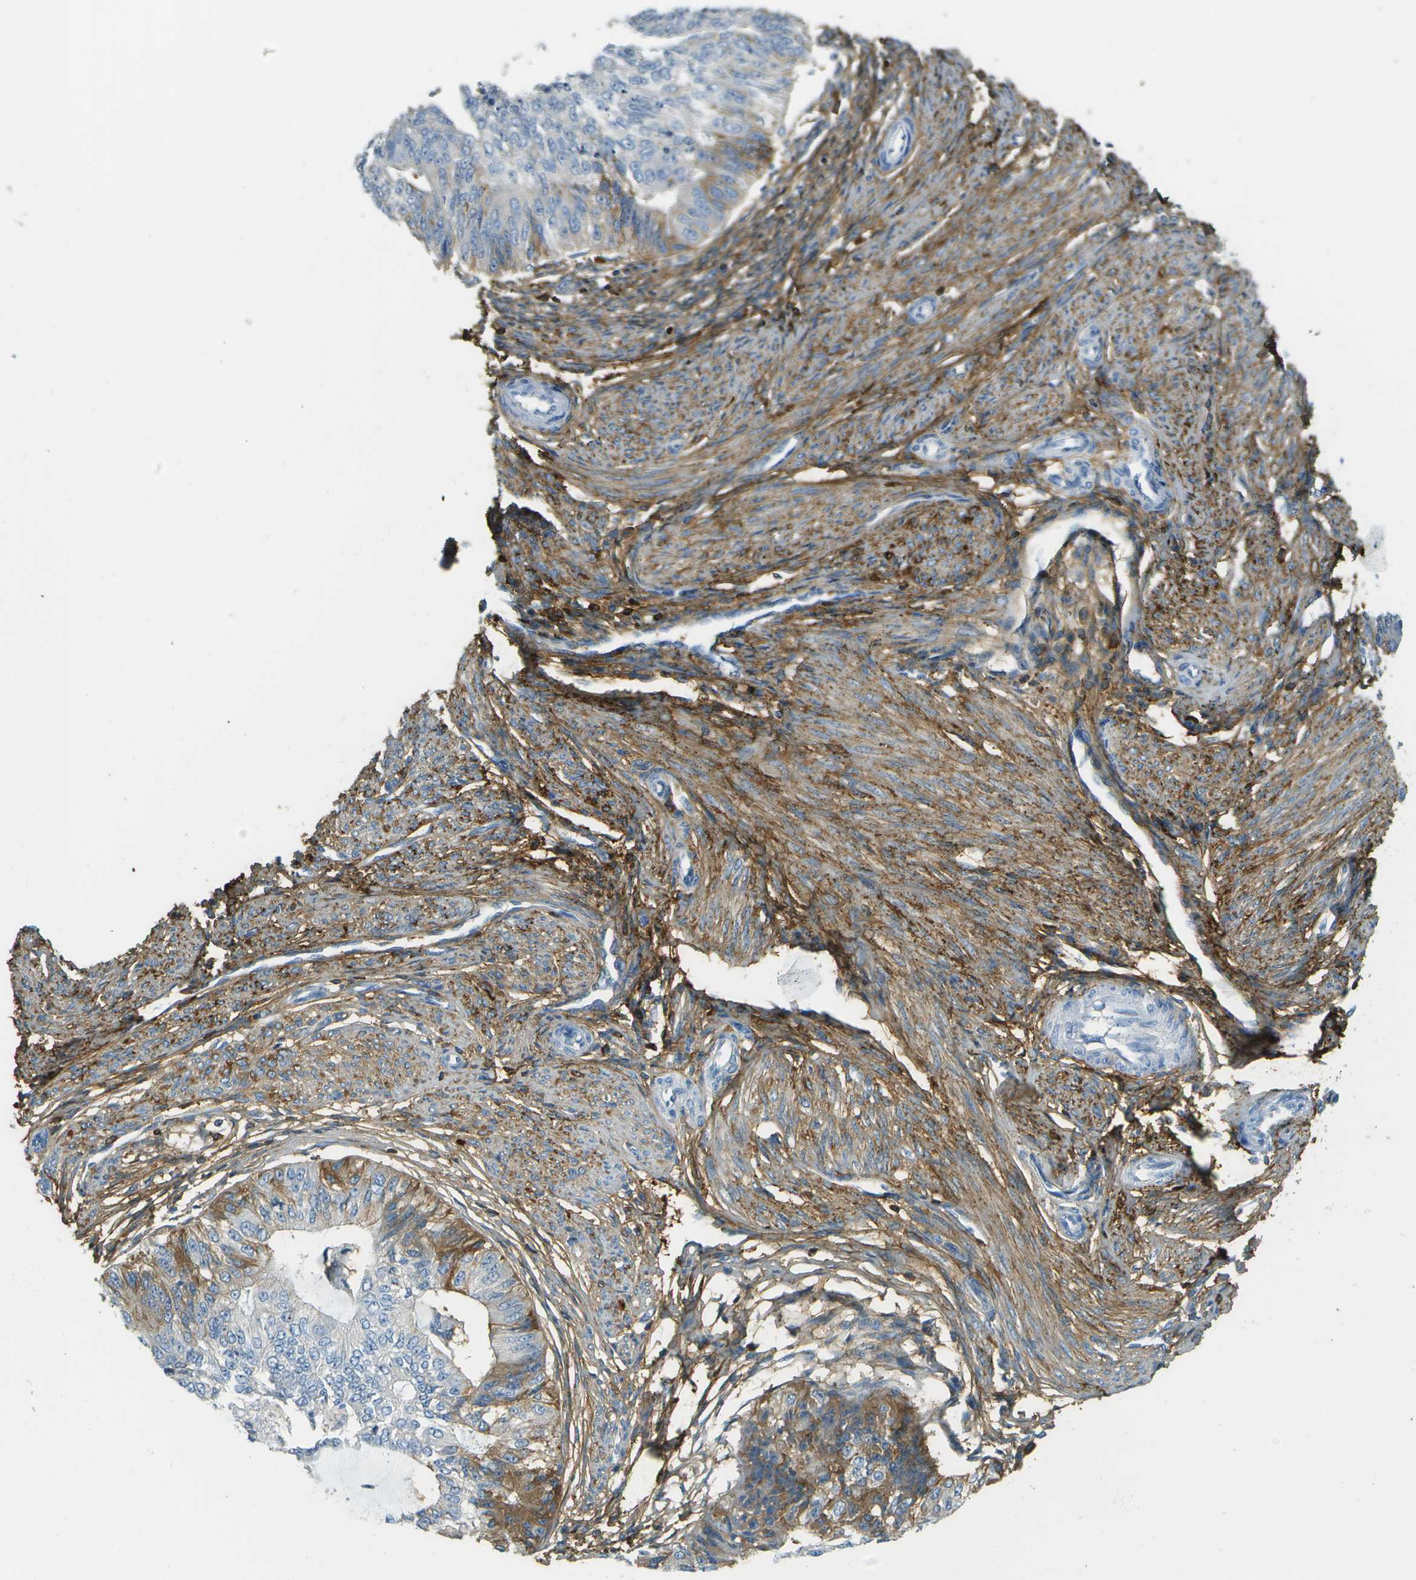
{"staining": {"intensity": "moderate", "quantity": "<25%", "location": "cytoplasmic/membranous"}, "tissue": "endometrial cancer", "cell_type": "Tumor cells", "image_type": "cancer", "snomed": [{"axis": "morphology", "description": "Adenocarcinoma, NOS"}, {"axis": "topography", "description": "Endometrium"}], "caption": "Approximately <25% of tumor cells in endometrial adenocarcinoma display moderate cytoplasmic/membranous protein staining as visualized by brown immunohistochemical staining.", "gene": "DCN", "patient": {"sex": "female", "age": 32}}